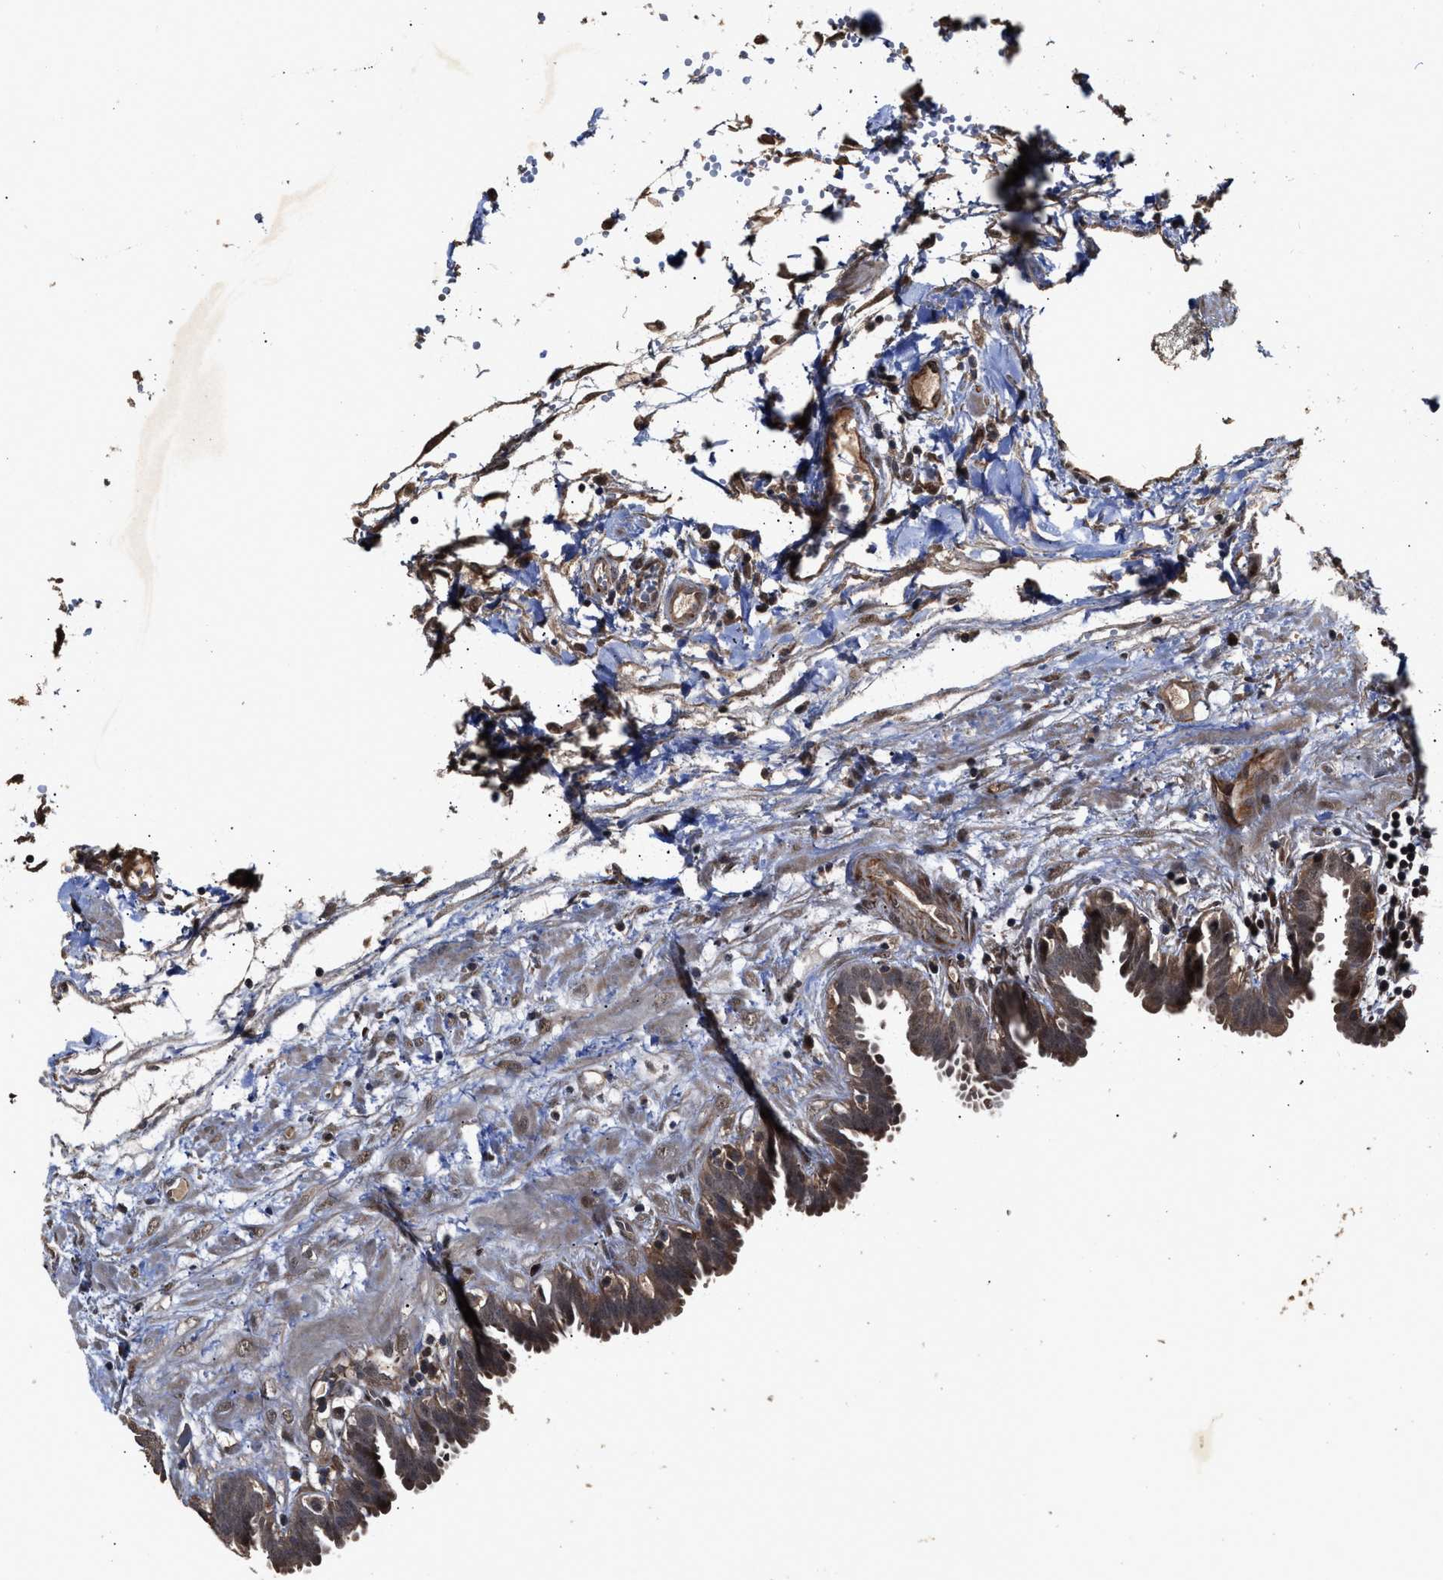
{"staining": {"intensity": "moderate", "quantity": ">75%", "location": "cytoplasmic/membranous"}, "tissue": "fallopian tube", "cell_type": "Glandular cells", "image_type": "normal", "snomed": [{"axis": "morphology", "description": "Normal tissue, NOS"}, {"axis": "topography", "description": "Fallopian tube"}, {"axis": "topography", "description": "Placenta"}], "caption": "Immunohistochemistry (IHC) photomicrograph of unremarkable fallopian tube stained for a protein (brown), which exhibits medium levels of moderate cytoplasmic/membranous positivity in approximately >75% of glandular cells.", "gene": "ZNHIT6", "patient": {"sex": "female", "age": 32}}